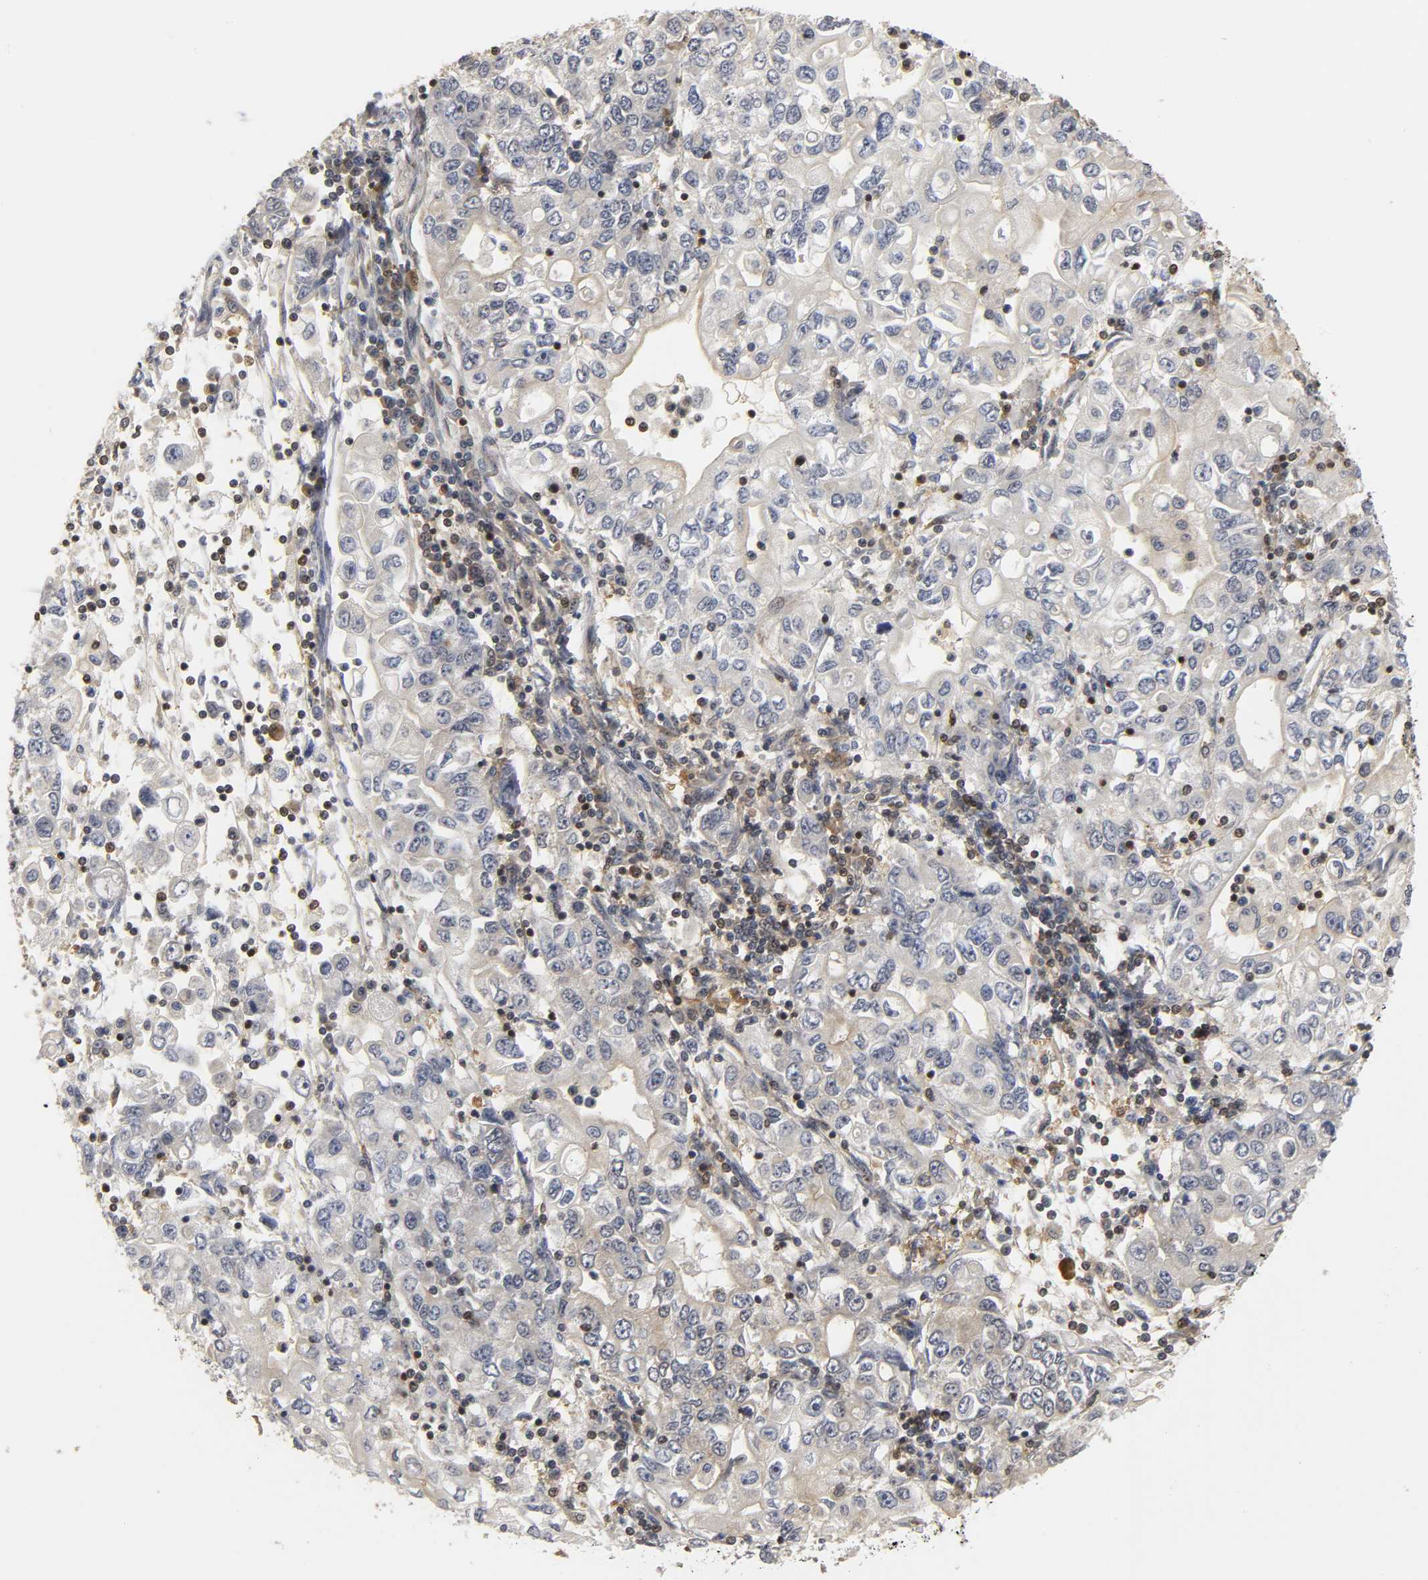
{"staining": {"intensity": "weak", "quantity": "25%-75%", "location": "cytoplasmic/membranous"}, "tissue": "stomach cancer", "cell_type": "Tumor cells", "image_type": "cancer", "snomed": [{"axis": "morphology", "description": "Adenocarcinoma, NOS"}, {"axis": "topography", "description": "Stomach, lower"}], "caption": "DAB (3,3'-diaminobenzidine) immunohistochemical staining of stomach cancer displays weak cytoplasmic/membranous protein positivity in approximately 25%-75% of tumor cells. The staining was performed using DAB (3,3'-diaminobenzidine) to visualize the protein expression in brown, while the nuclei were stained in blue with hematoxylin (Magnification: 20x).", "gene": "PARK7", "patient": {"sex": "female", "age": 72}}